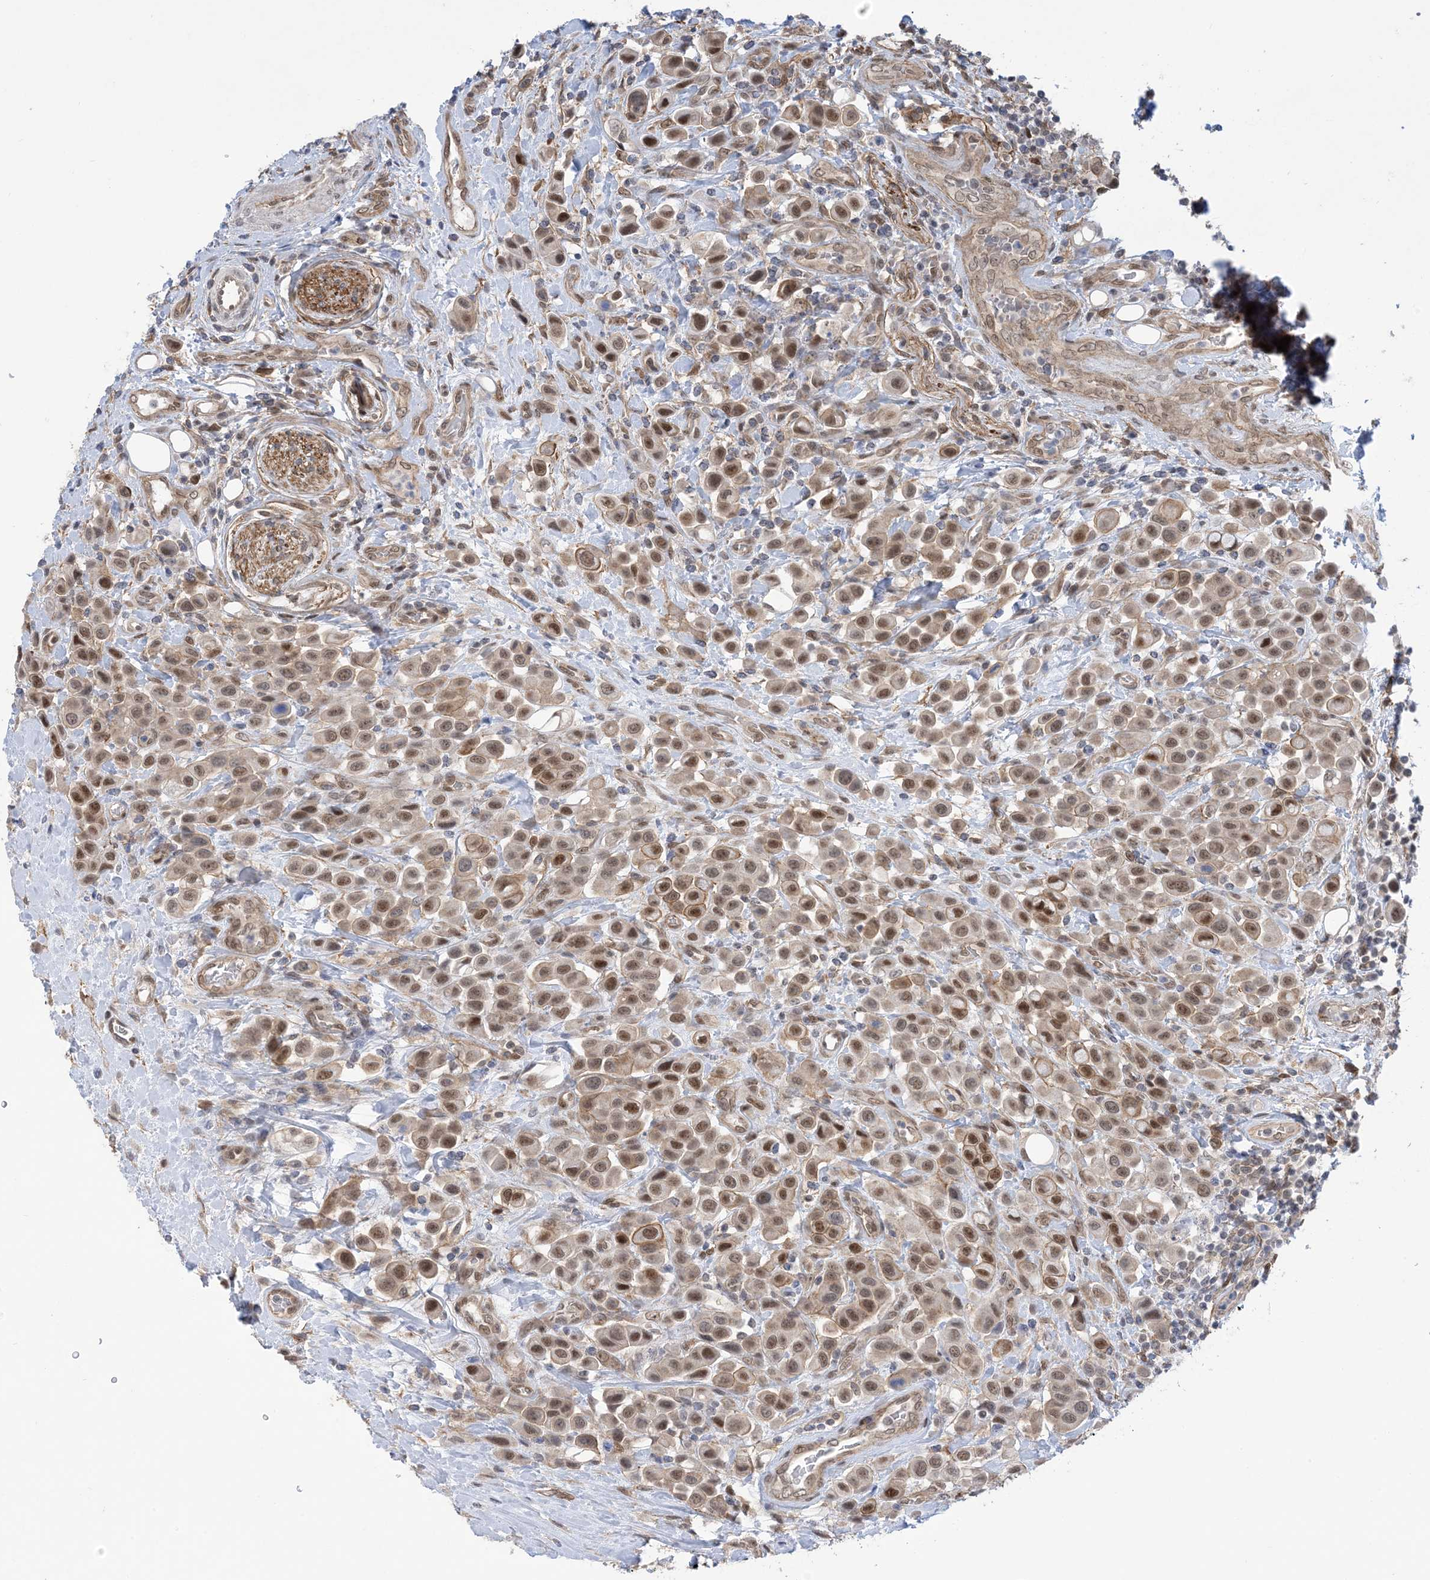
{"staining": {"intensity": "moderate", "quantity": ">75%", "location": "cytoplasmic/membranous,nuclear"}, "tissue": "urothelial cancer", "cell_type": "Tumor cells", "image_type": "cancer", "snomed": [{"axis": "morphology", "description": "Urothelial carcinoma, High grade"}, {"axis": "topography", "description": "Urinary bladder"}], "caption": "A micrograph of urothelial carcinoma (high-grade) stained for a protein displays moderate cytoplasmic/membranous and nuclear brown staining in tumor cells. The protein of interest is shown in brown color, while the nuclei are stained blue.", "gene": "ZNF8", "patient": {"sex": "male", "age": 50}}